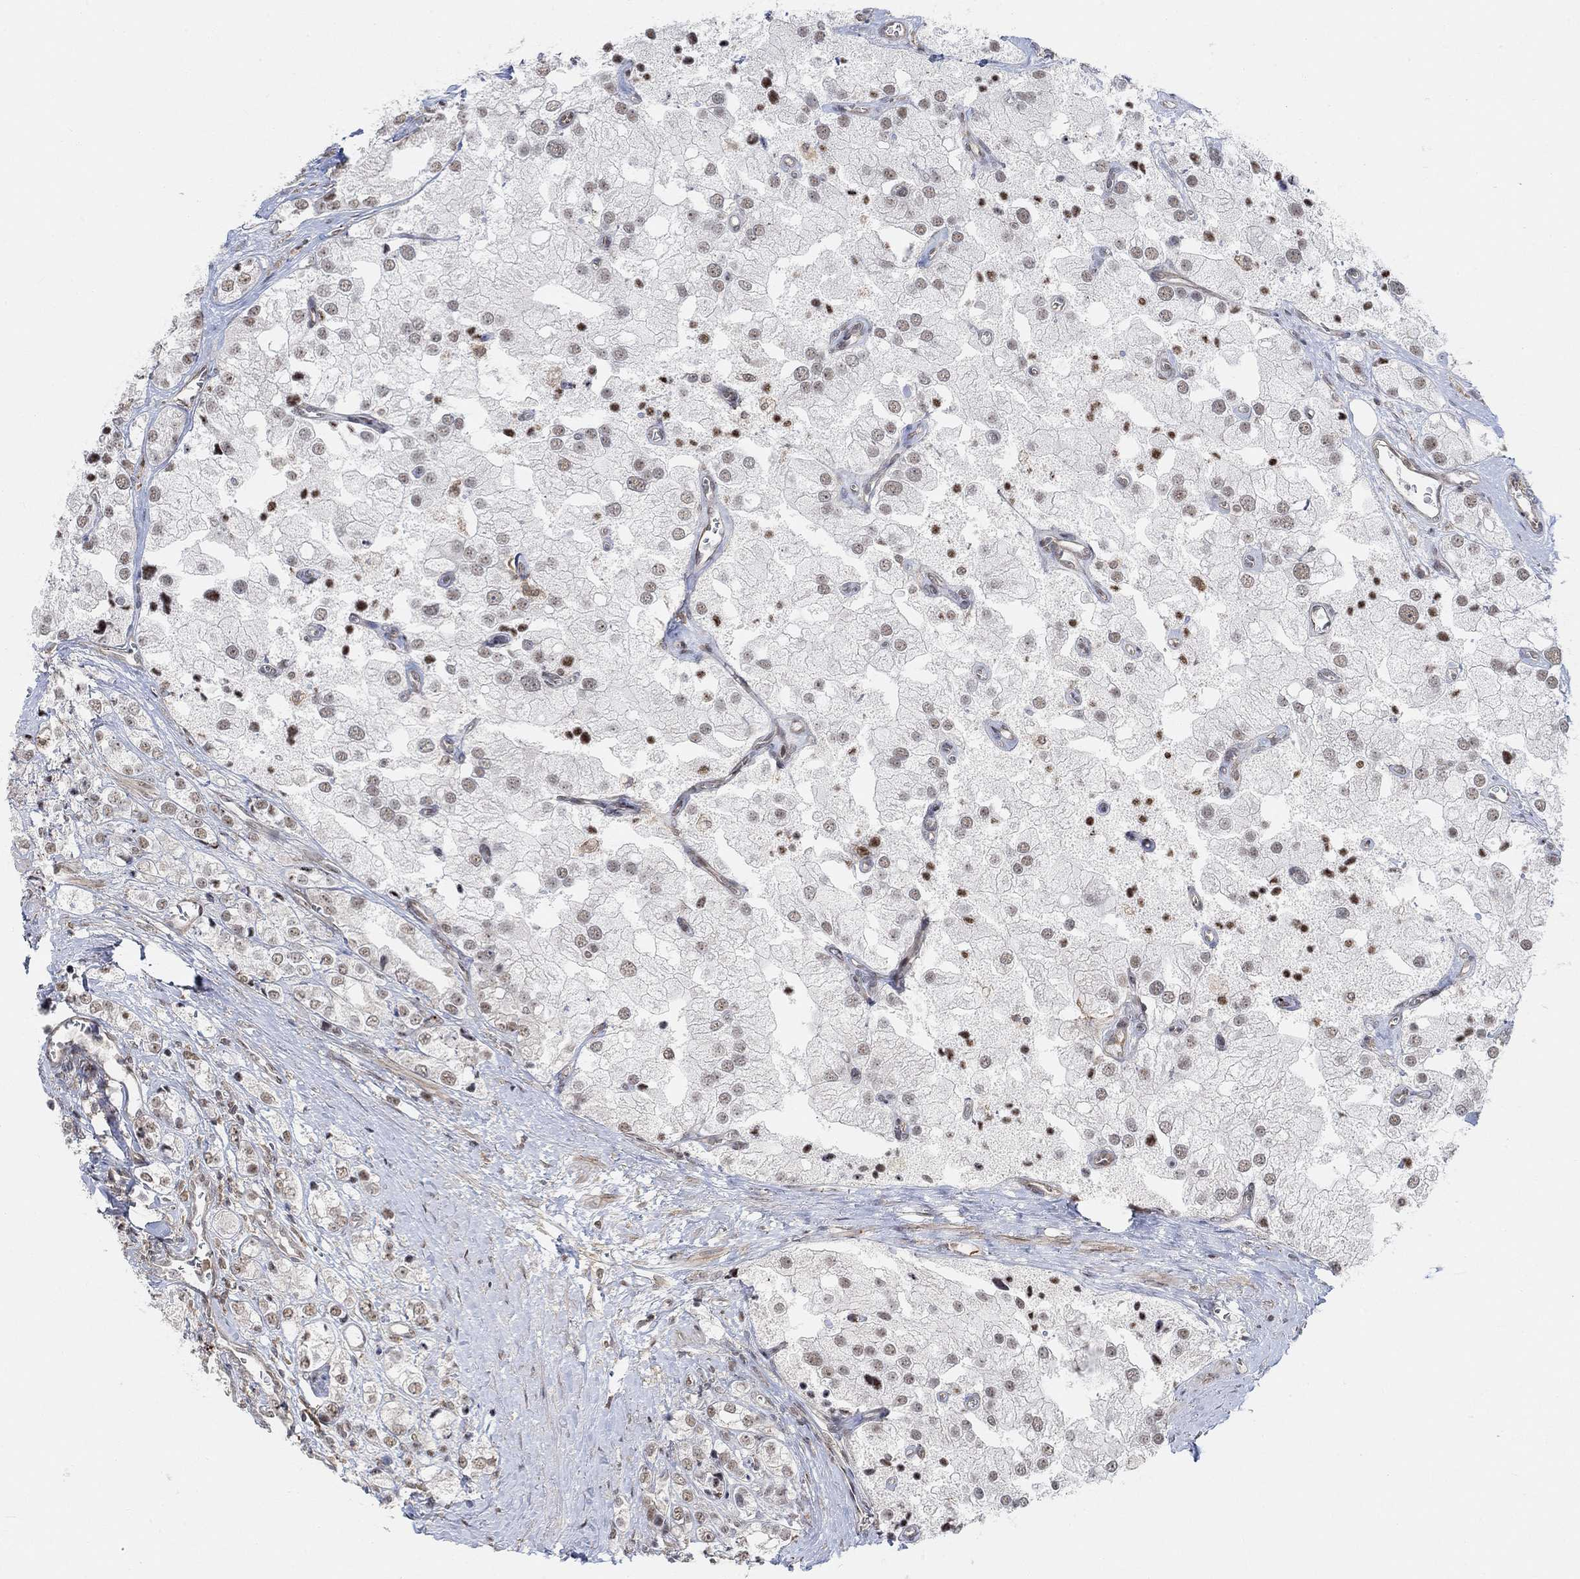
{"staining": {"intensity": "moderate", "quantity": "<25%", "location": "nuclear"}, "tissue": "prostate cancer", "cell_type": "Tumor cells", "image_type": "cancer", "snomed": [{"axis": "morphology", "description": "Adenocarcinoma, NOS"}, {"axis": "topography", "description": "Prostate and seminal vesicle, NOS"}, {"axis": "topography", "description": "Prostate"}], "caption": "Immunohistochemical staining of prostate cancer (adenocarcinoma) shows moderate nuclear protein positivity in about <25% of tumor cells.", "gene": "PWWP2B", "patient": {"sex": "male", "age": 79}}